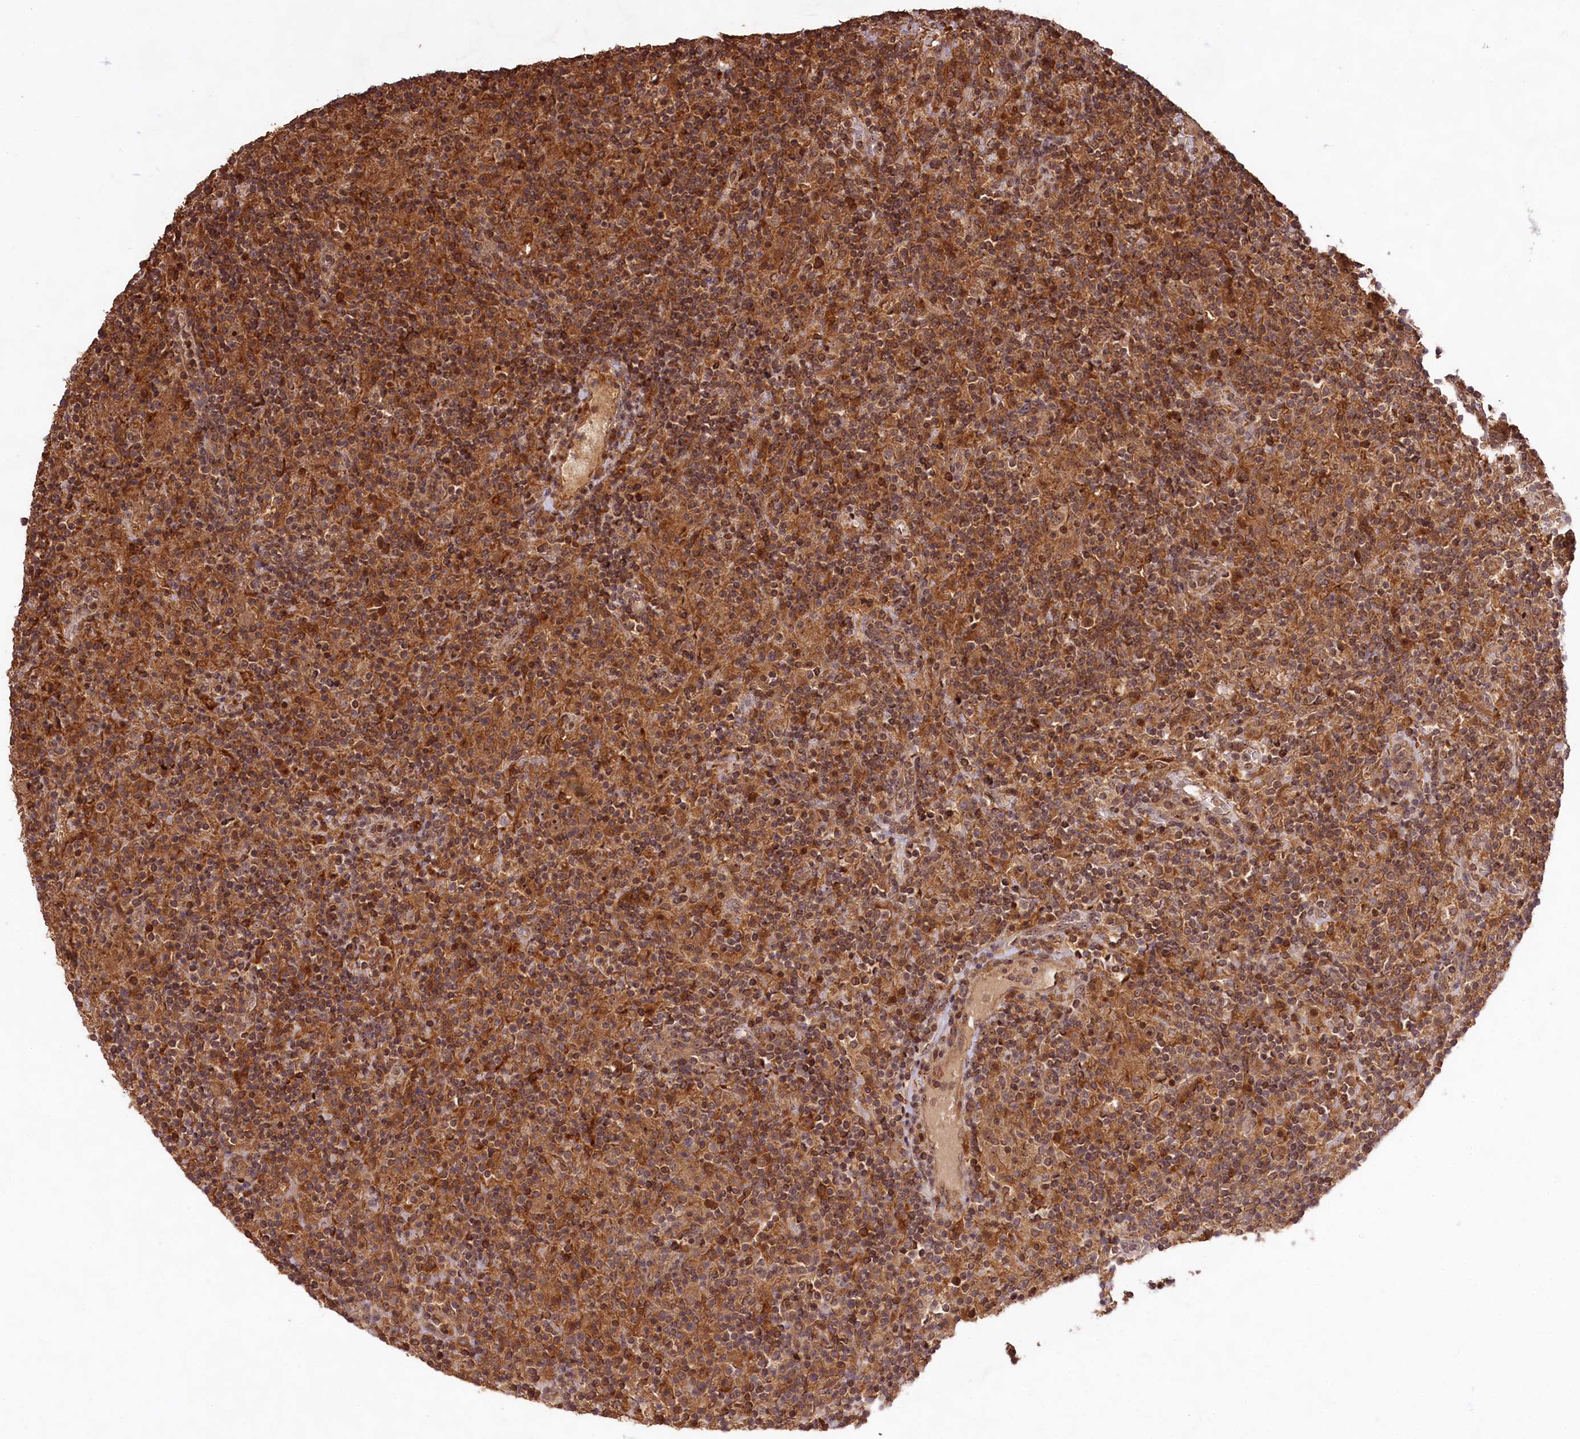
{"staining": {"intensity": "moderate", "quantity": ">75%", "location": "cytoplasmic/membranous,nuclear"}, "tissue": "lymphoma", "cell_type": "Tumor cells", "image_type": "cancer", "snomed": [{"axis": "morphology", "description": "Hodgkin's disease, NOS"}, {"axis": "topography", "description": "Lymph node"}], "caption": "Immunohistochemical staining of Hodgkin's disease demonstrates medium levels of moderate cytoplasmic/membranous and nuclear protein expression in about >75% of tumor cells.", "gene": "RRP8", "patient": {"sex": "male", "age": 70}}